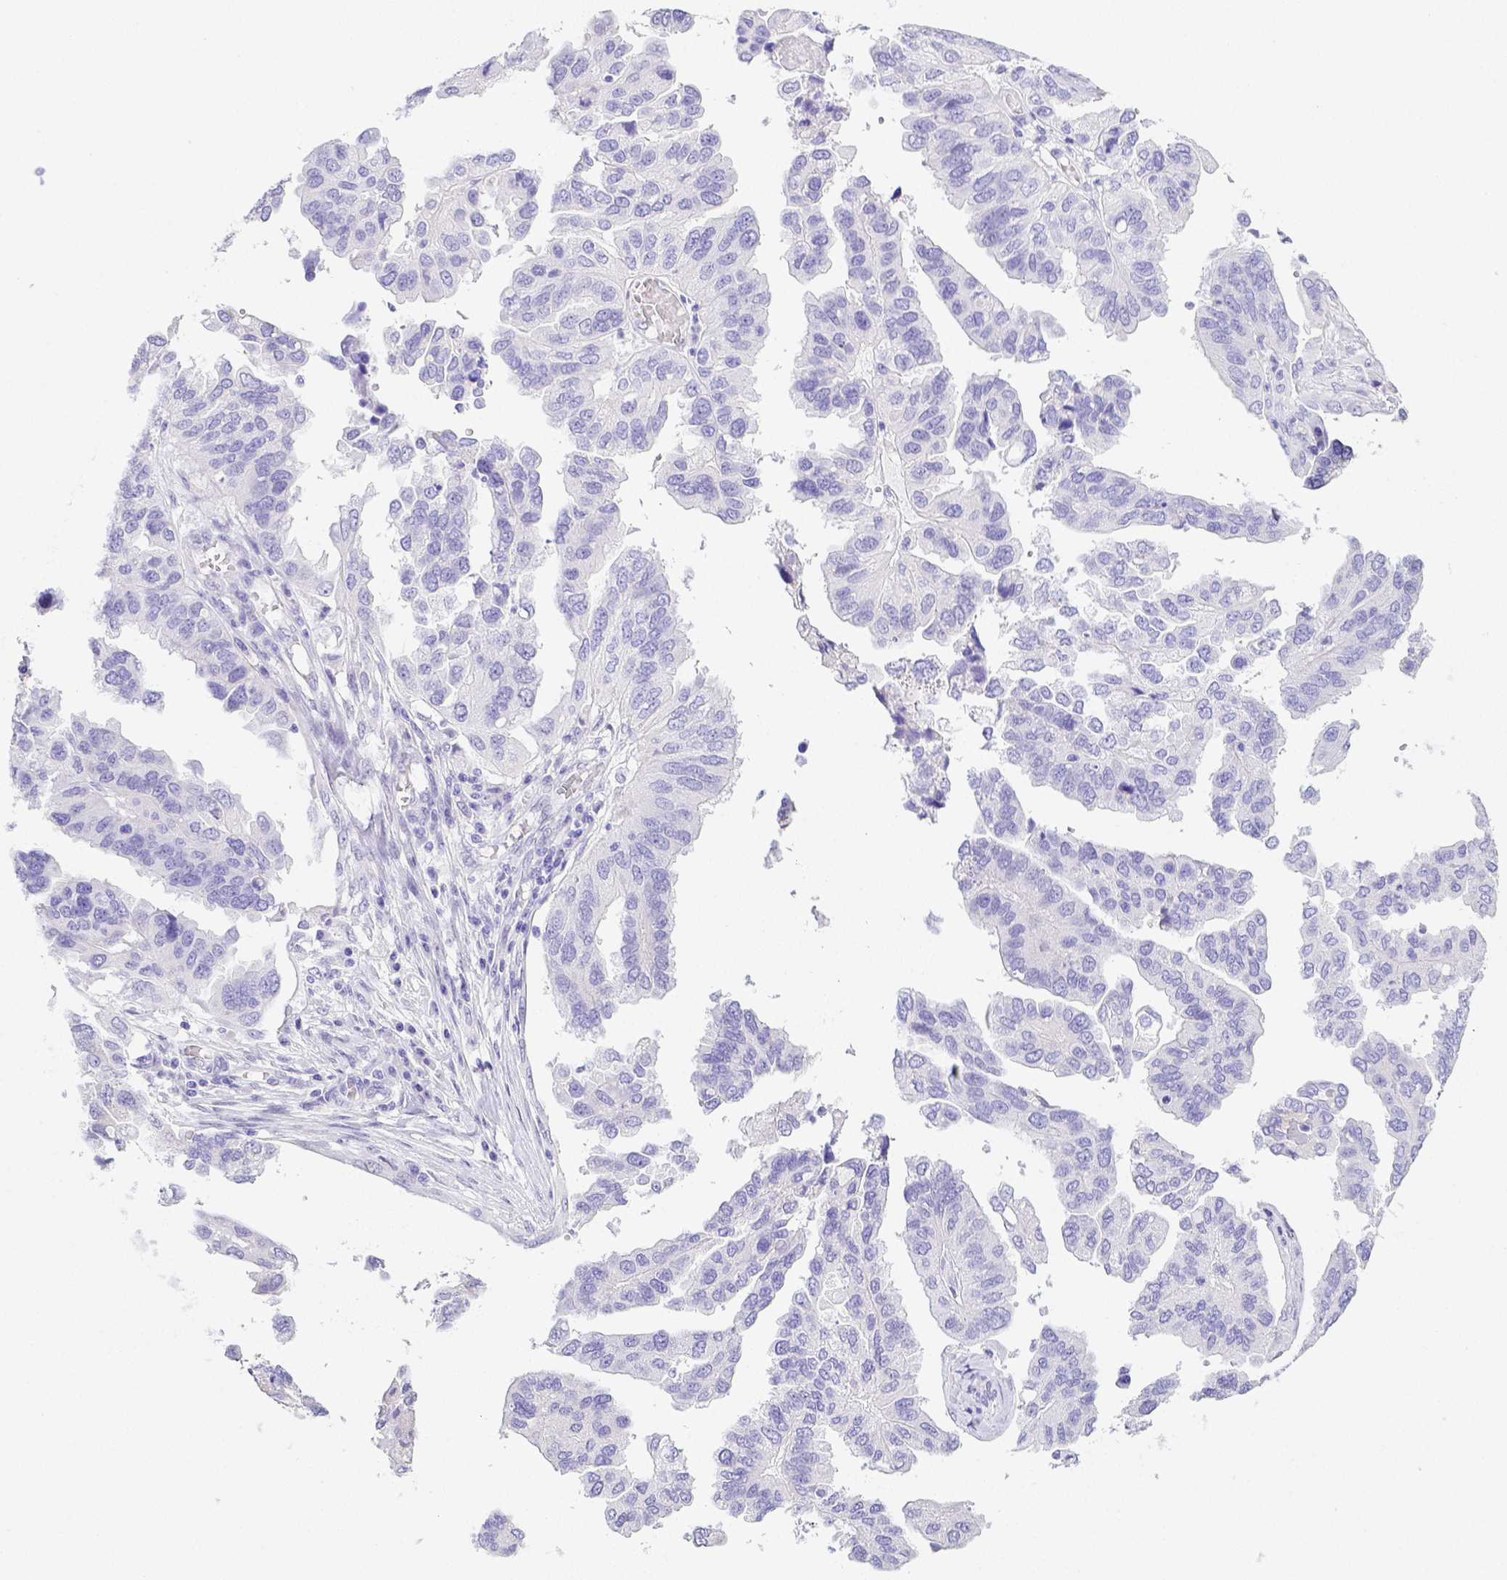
{"staining": {"intensity": "negative", "quantity": "none", "location": "none"}, "tissue": "ovarian cancer", "cell_type": "Tumor cells", "image_type": "cancer", "snomed": [{"axis": "morphology", "description": "Cystadenocarcinoma, serous, NOS"}, {"axis": "topography", "description": "Ovary"}], "caption": "The histopathology image reveals no staining of tumor cells in ovarian cancer.", "gene": "ARHGAP36", "patient": {"sex": "female", "age": 79}}